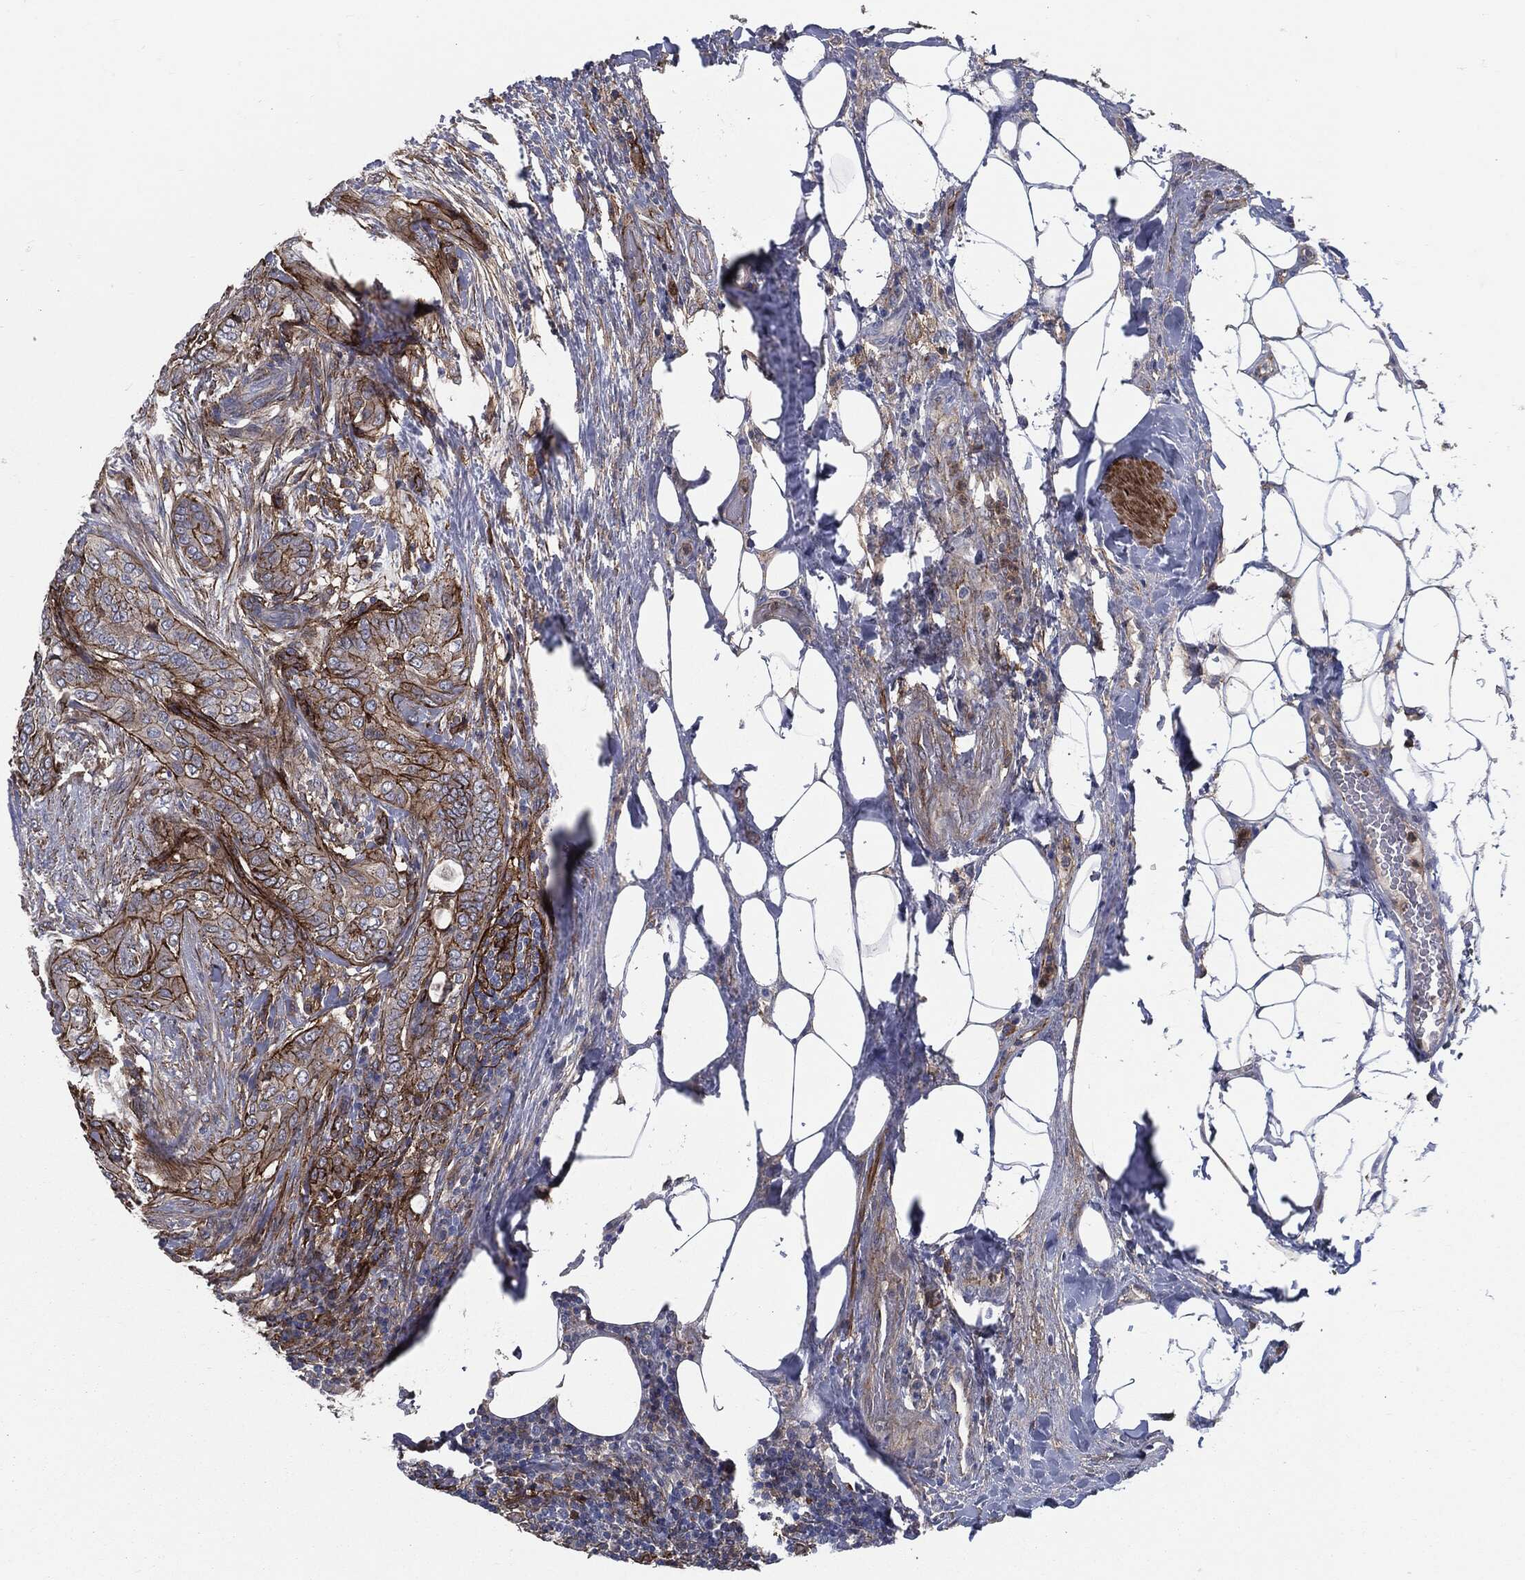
{"staining": {"intensity": "strong", "quantity": "25%-75%", "location": "cytoplasmic/membranous"}, "tissue": "thyroid cancer", "cell_type": "Tumor cells", "image_type": "cancer", "snomed": [{"axis": "morphology", "description": "Papillary adenocarcinoma, NOS"}, {"axis": "topography", "description": "Thyroid gland"}], "caption": "About 25%-75% of tumor cells in human thyroid papillary adenocarcinoma show strong cytoplasmic/membranous protein staining as visualized by brown immunohistochemical staining.", "gene": "SVIL", "patient": {"sex": "male", "age": 61}}